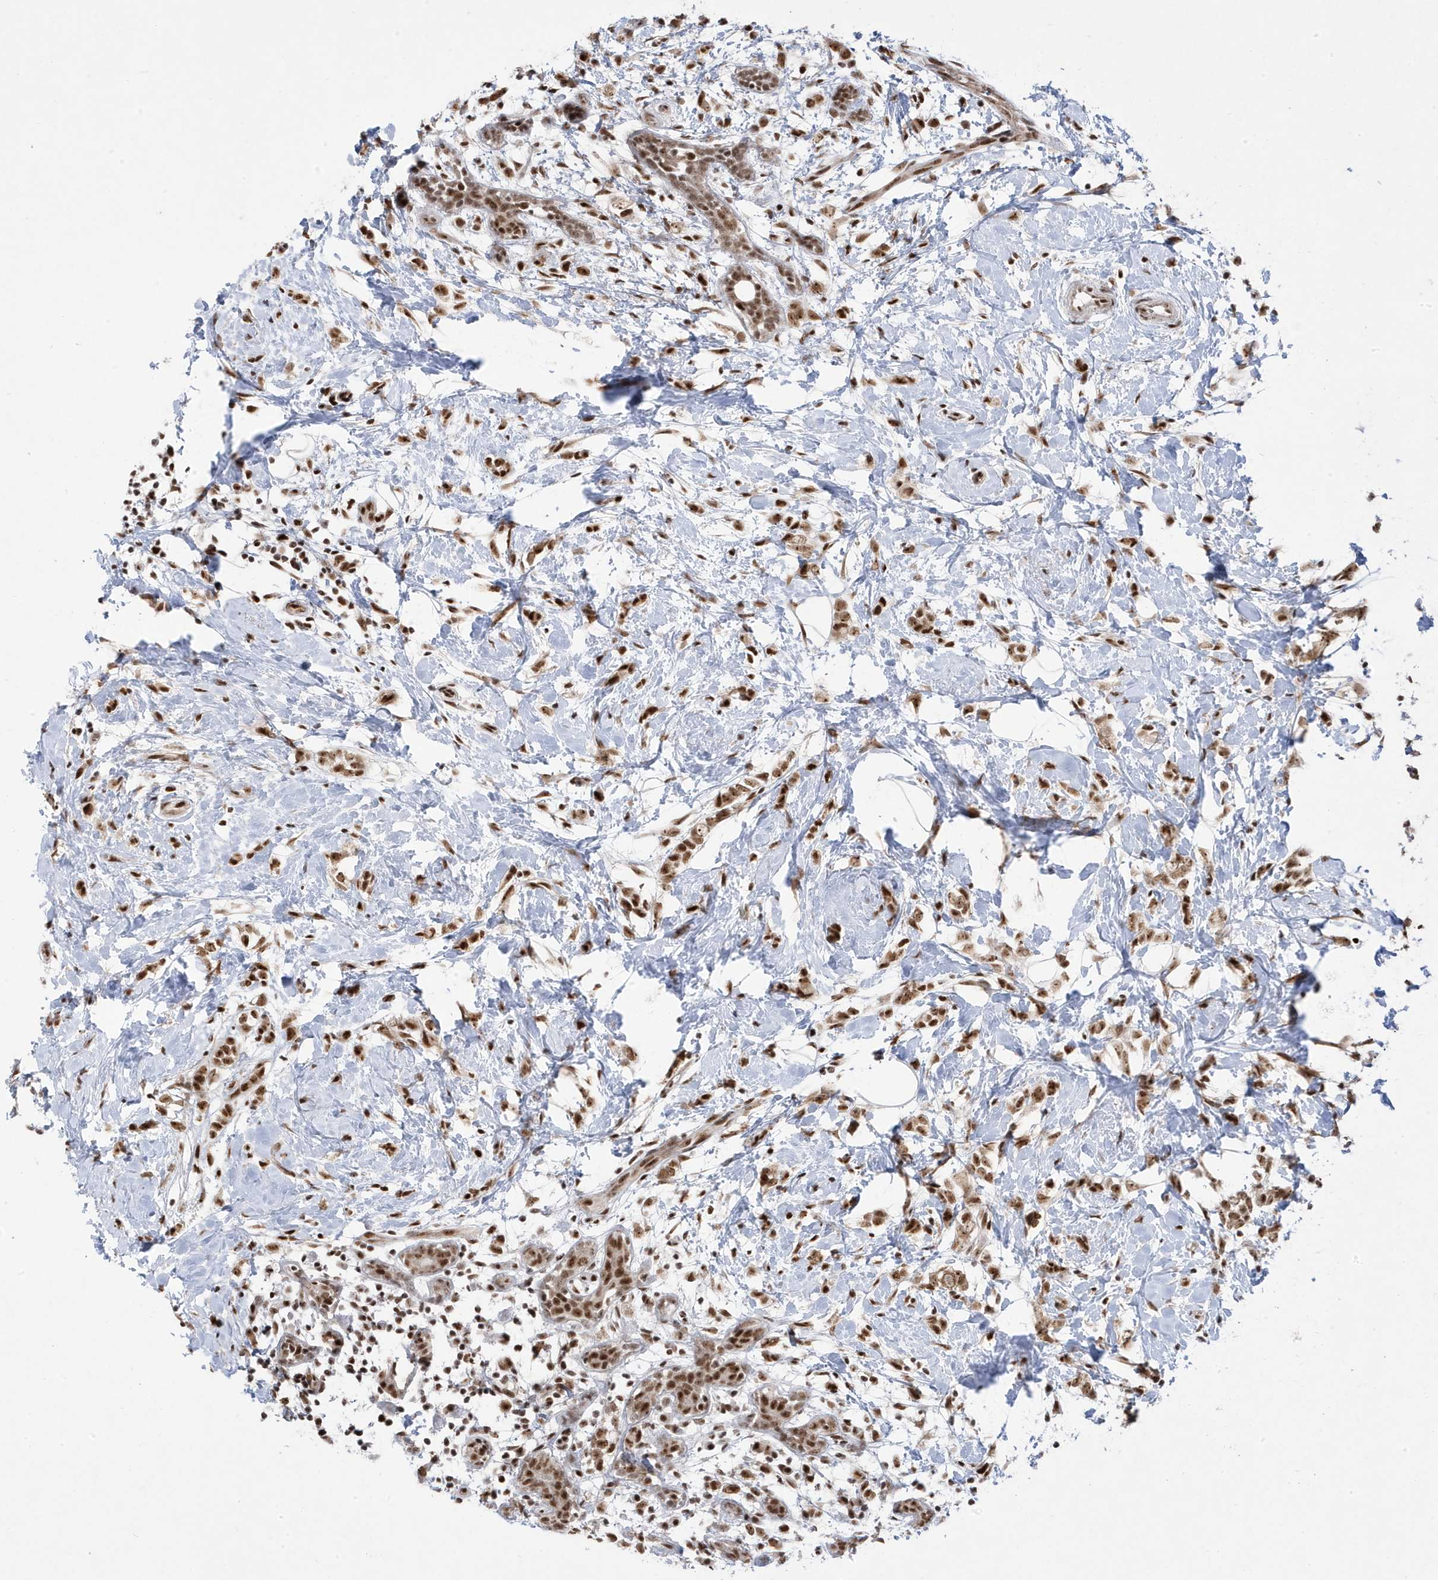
{"staining": {"intensity": "moderate", "quantity": ">75%", "location": "nuclear"}, "tissue": "breast cancer", "cell_type": "Tumor cells", "image_type": "cancer", "snomed": [{"axis": "morphology", "description": "Normal tissue, NOS"}, {"axis": "morphology", "description": "Lobular carcinoma"}, {"axis": "topography", "description": "Breast"}], "caption": "Immunohistochemical staining of human breast cancer (lobular carcinoma) exhibits moderate nuclear protein positivity in approximately >75% of tumor cells.", "gene": "MTREX", "patient": {"sex": "female", "age": 47}}